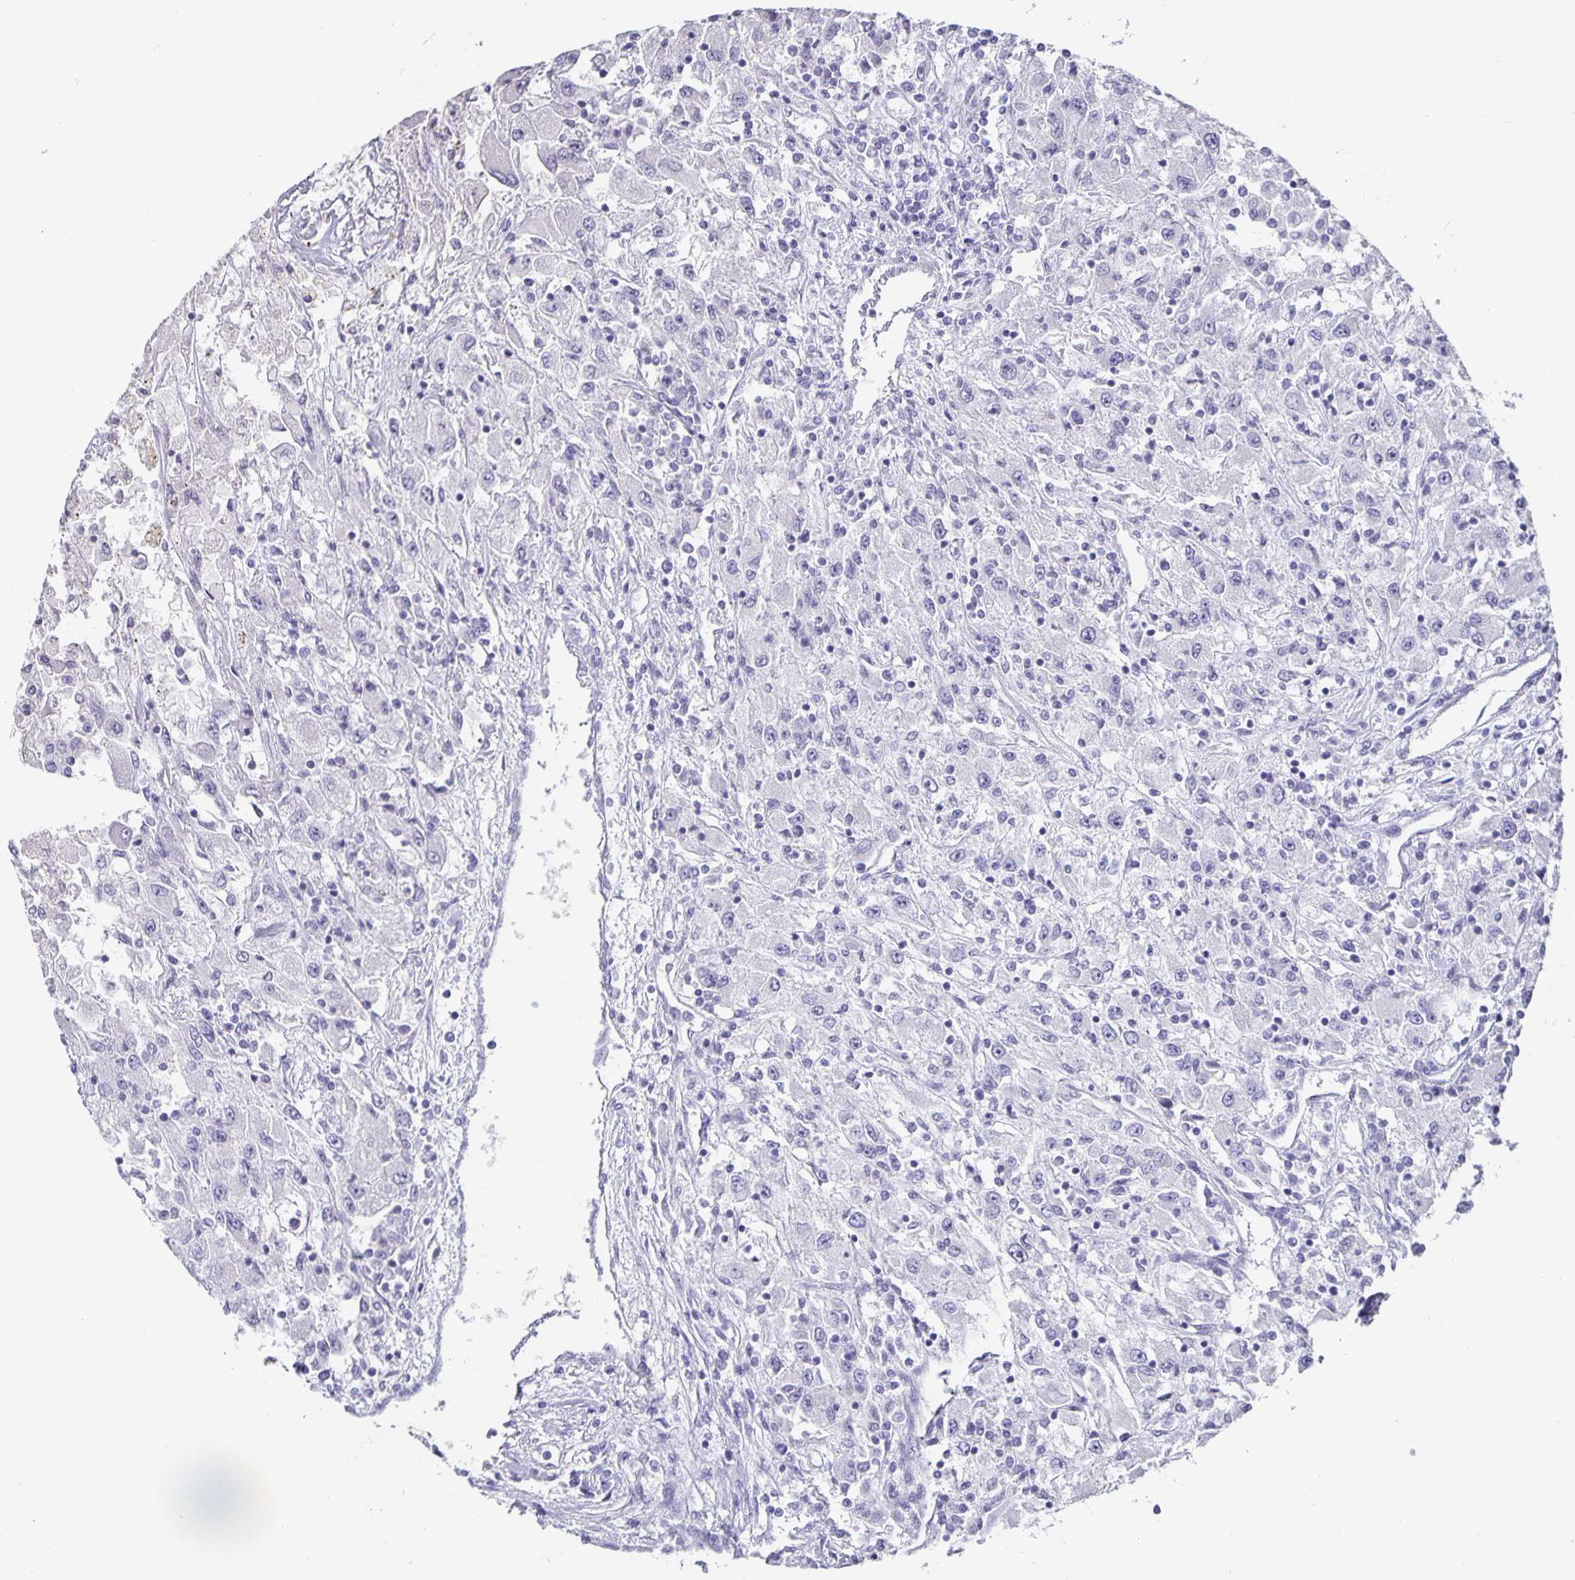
{"staining": {"intensity": "negative", "quantity": "none", "location": "none"}, "tissue": "renal cancer", "cell_type": "Tumor cells", "image_type": "cancer", "snomed": [{"axis": "morphology", "description": "Adenocarcinoma, NOS"}, {"axis": "topography", "description": "Kidney"}], "caption": "The image reveals no significant expression in tumor cells of renal cancer (adenocarcinoma).", "gene": "CHGA", "patient": {"sex": "female", "age": 67}}